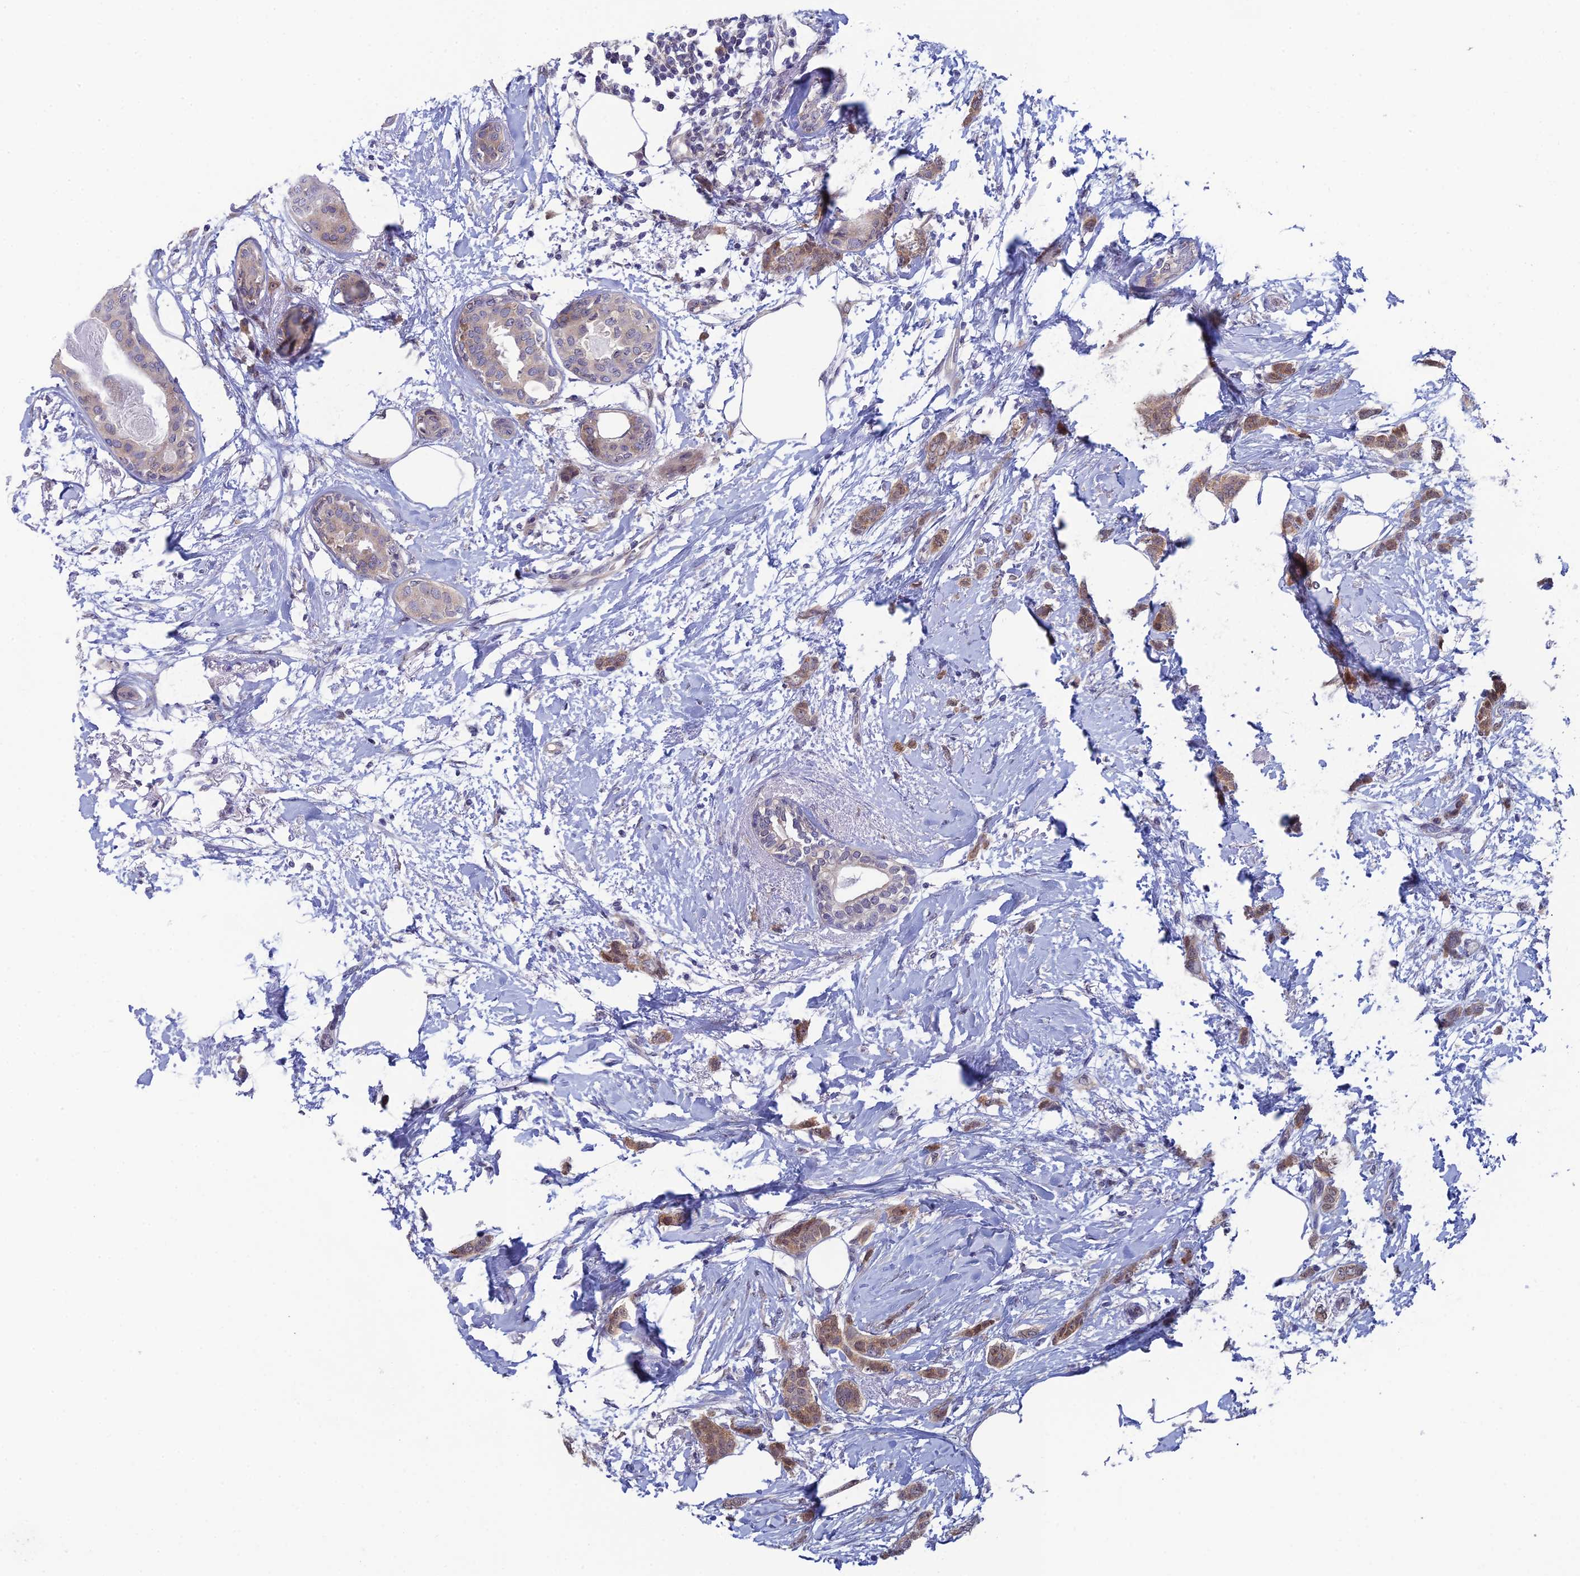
{"staining": {"intensity": "moderate", "quantity": "25%-75%", "location": "cytoplasmic/membranous"}, "tissue": "breast cancer", "cell_type": "Tumor cells", "image_type": "cancer", "snomed": [{"axis": "morphology", "description": "Duct carcinoma"}, {"axis": "topography", "description": "Breast"}], "caption": "Protein expression analysis of human breast cancer reveals moderate cytoplasmic/membranous positivity in approximately 25%-75% of tumor cells.", "gene": "SRA1", "patient": {"sex": "female", "age": 72}}